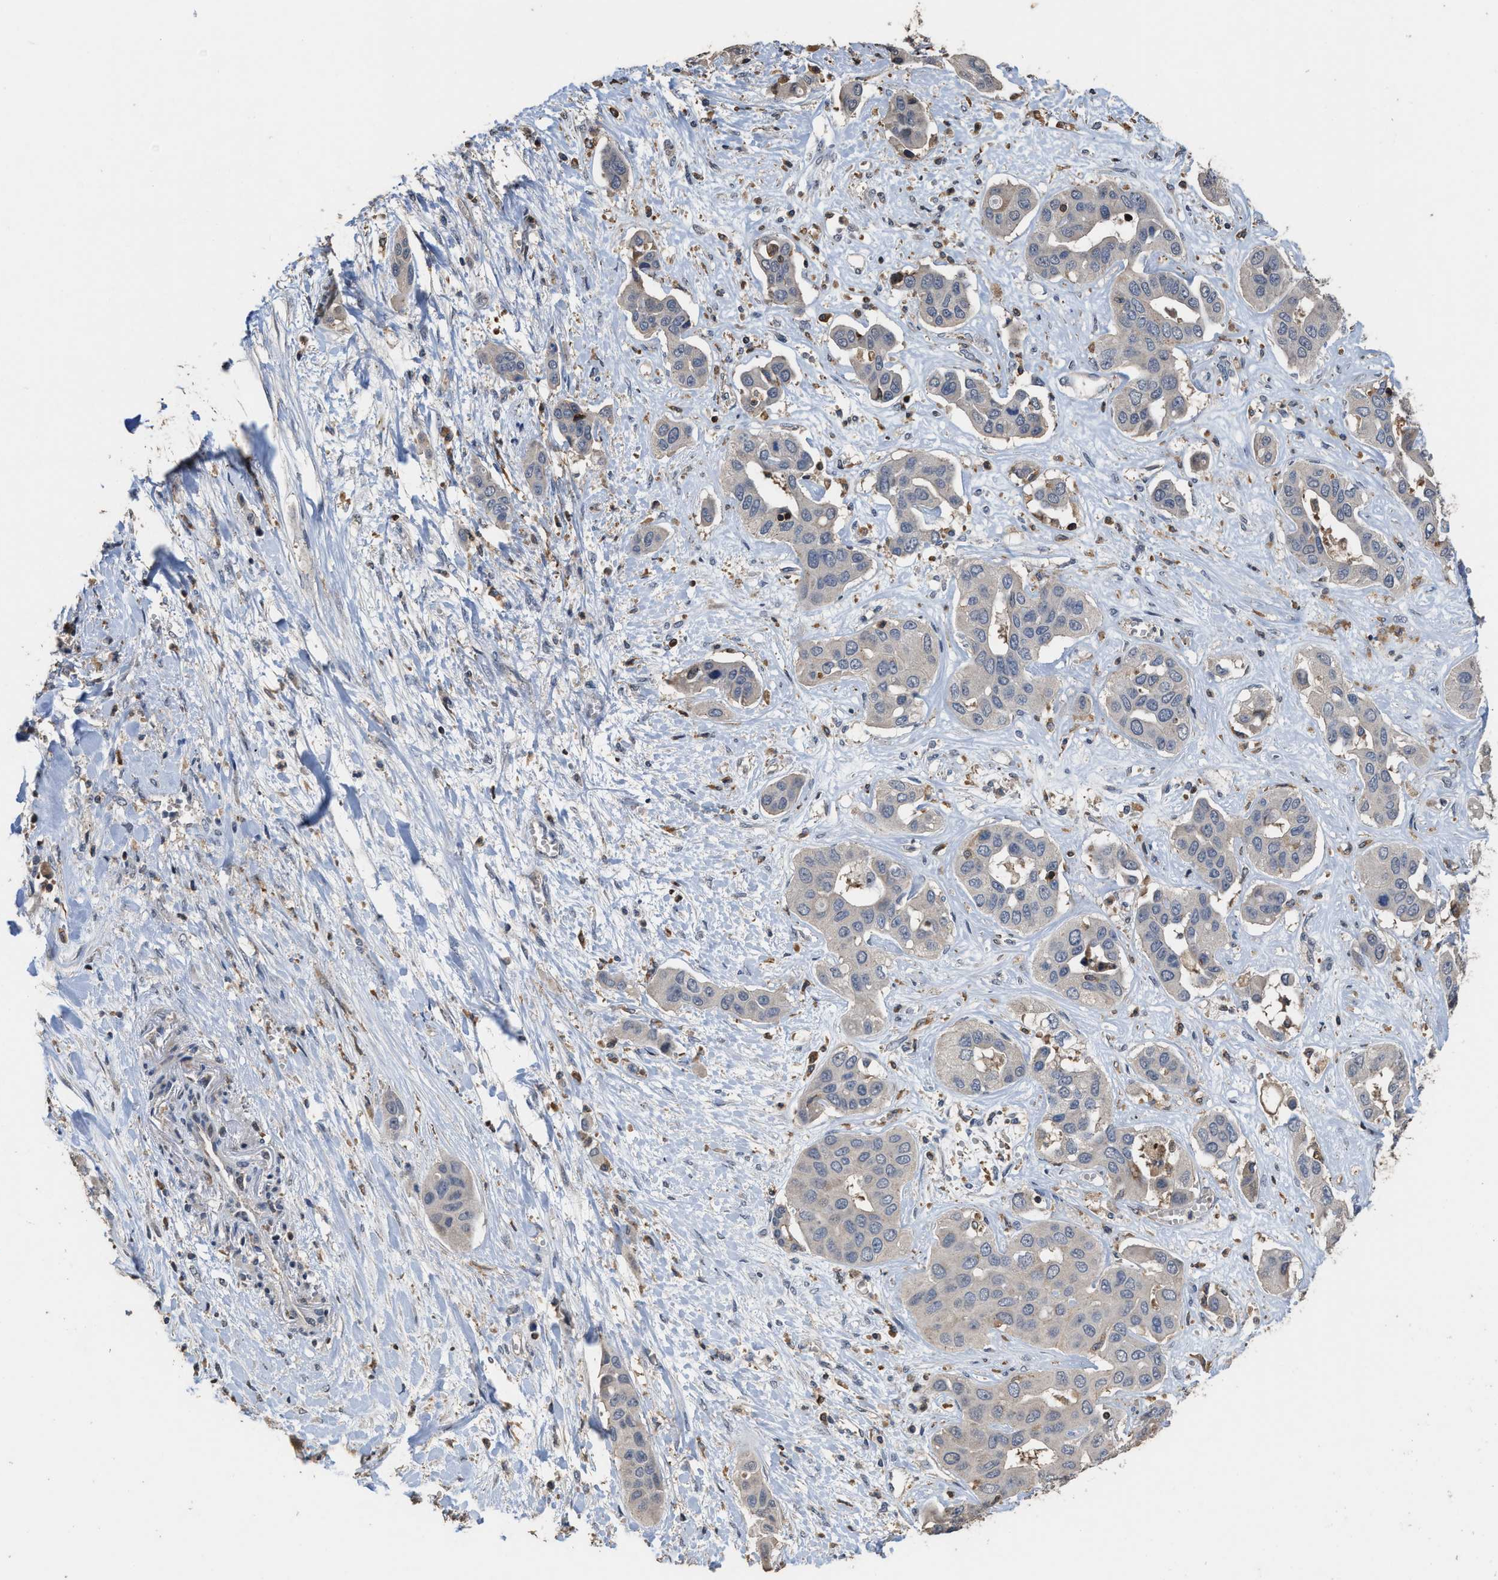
{"staining": {"intensity": "negative", "quantity": "none", "location": "none"}, "tissue": "liver cancer", "cell_type": "Tumor cells", "image_type": "cancer", "snomed": [{"axis": "morphology", "description": "Cholangiocarcinoma"}, {"axis": "topography", "description": "Liver"}], "caption": "Immunohistochemistry (IHC) of human liver cholangiocarcinoma demonstrates no positivity in tumor cells.", "gene": "TDRKH", "patient": {"sex": "female", "age": 52}}